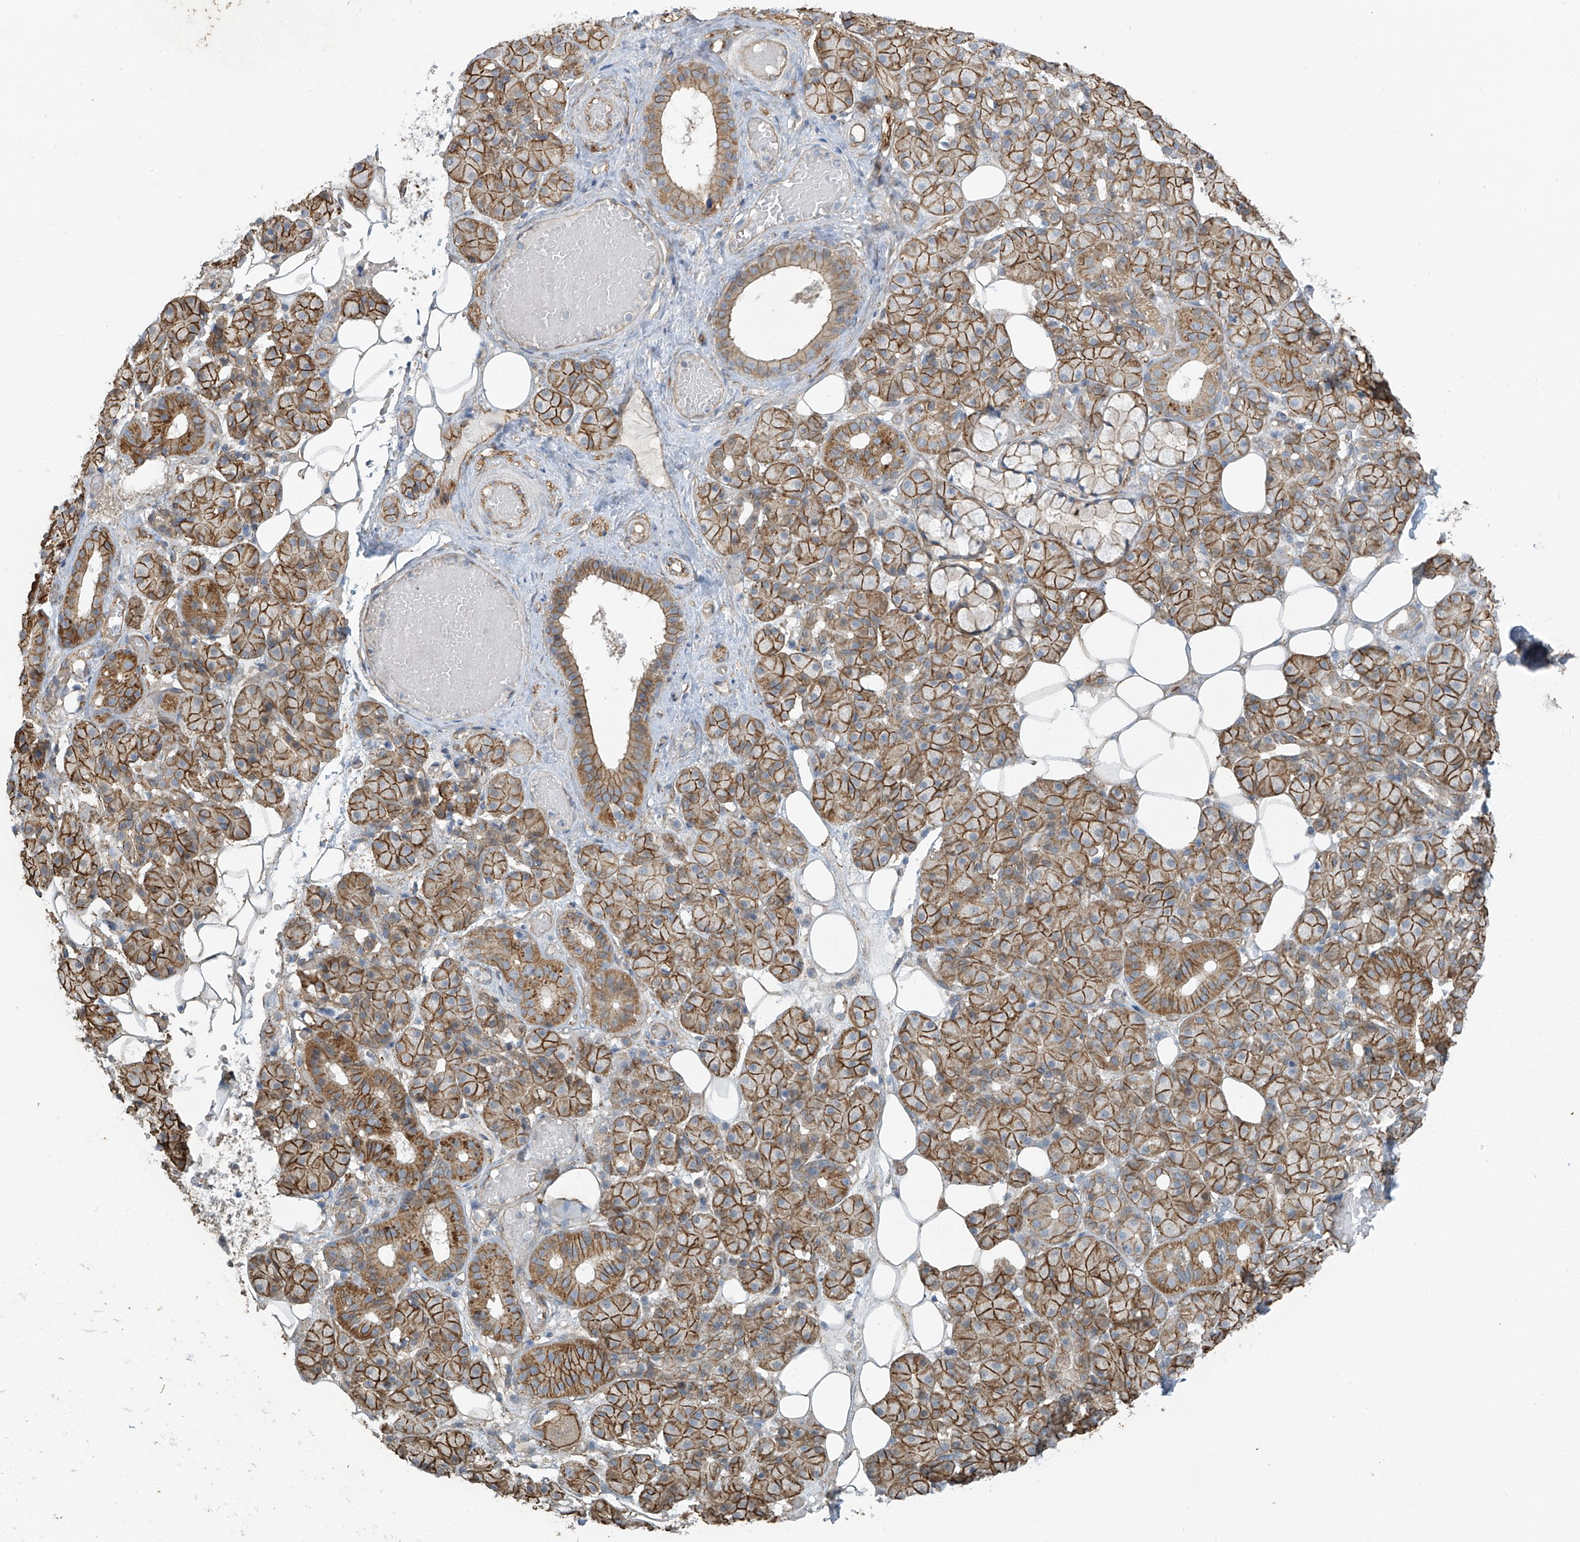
{"staining": {"intensity": "moderate", "quantity": ">75%", "location": "cytoplasmic/membranous"}, "tissue": "salivary gland", "cell_type": "Glandular cells", "image_type": "normal", "snomed": [{"axis": "morphology", "description": "Normal tissue, NOS"}, {"axis": "topography", "description": "Salivary gland"}], "caption": "DAB (3,3'-diaminobenzidine) immunohistochemical staining of benign human salivary gland shows moderate cytoplasmic/membranous protein staining in about >75% of glandular cells.", "gene": "TUBE1", "patient": {"sex": "male", "age": 63}}